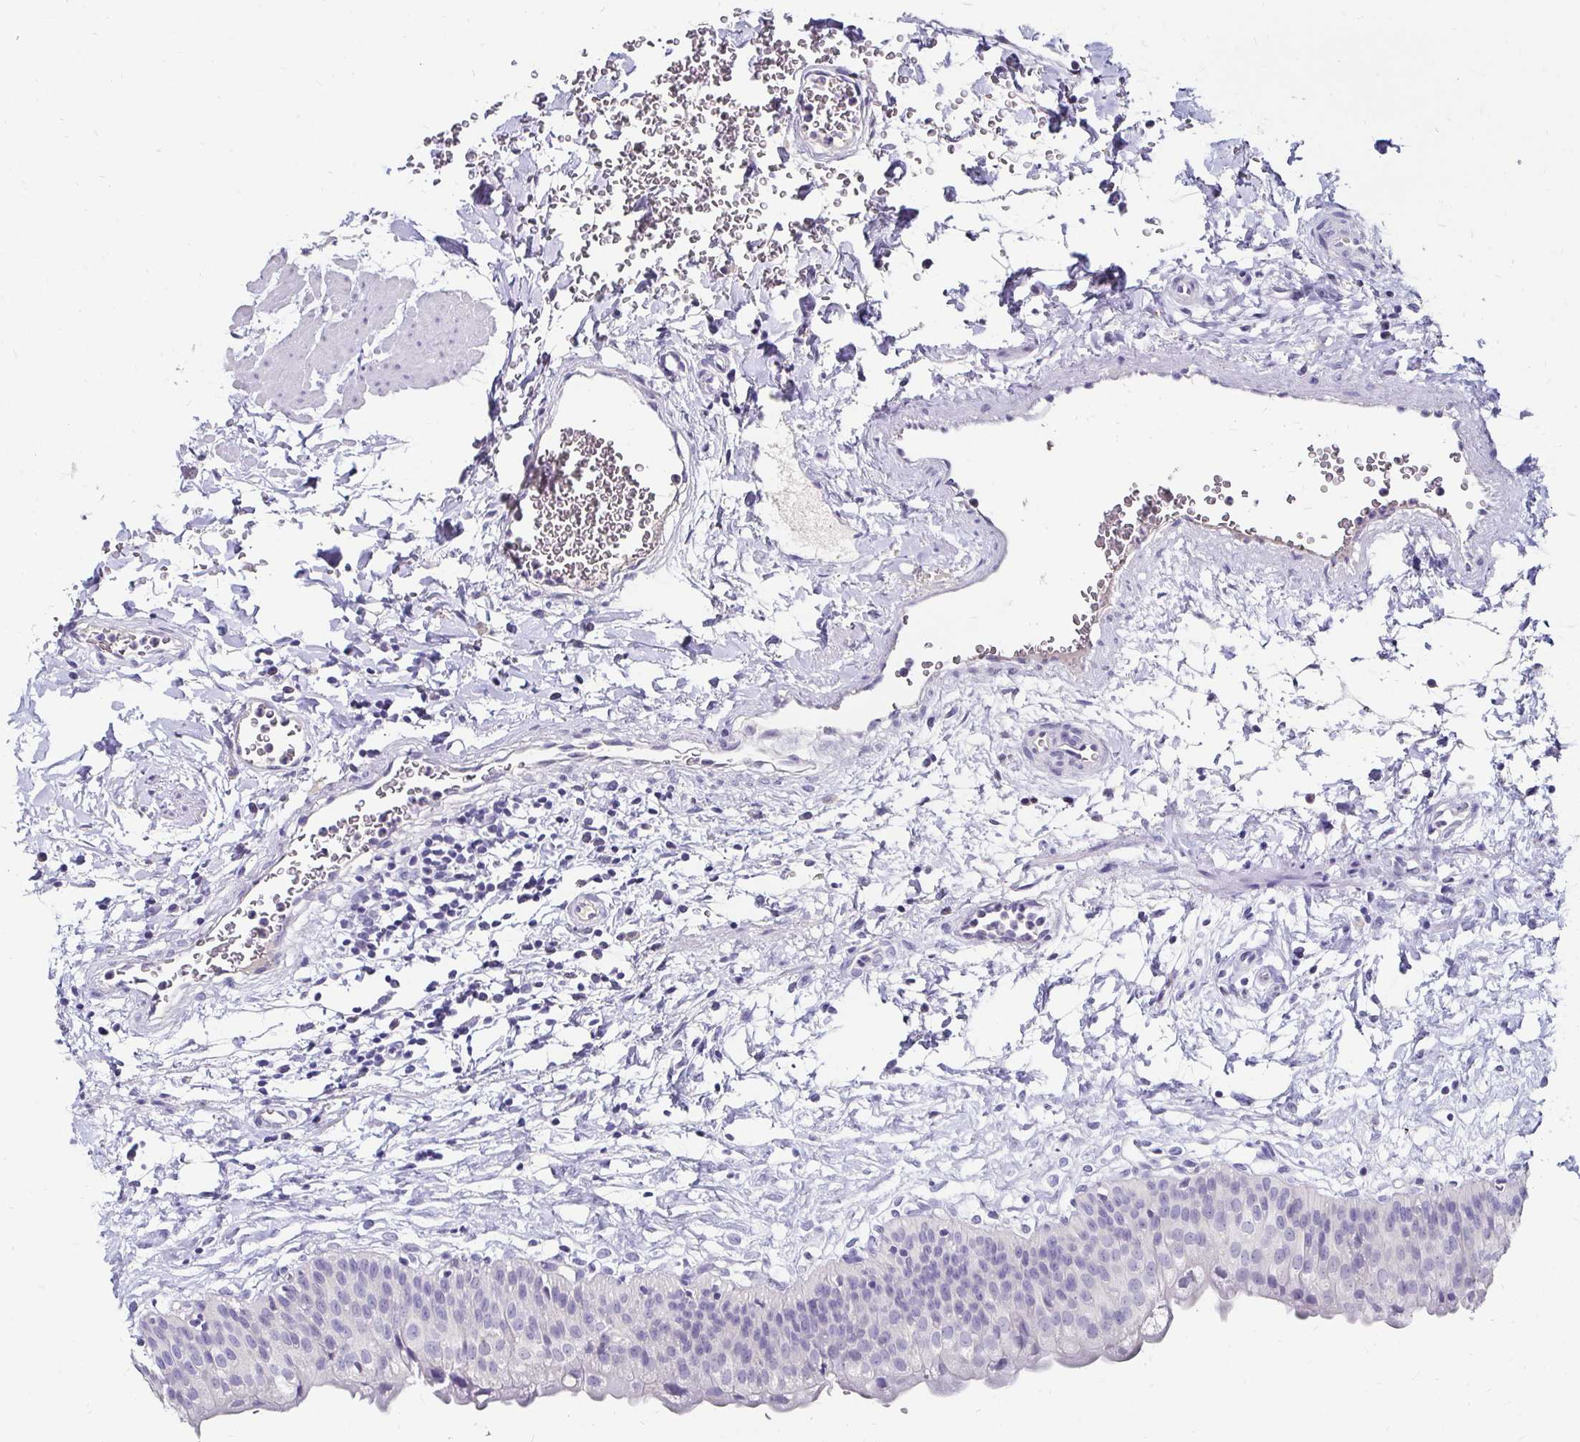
{"staining": {"intensity": "negative", "quantity": "none", "location": "none"}, "tissue": "urinary bladder", "cell_type": "Urothelial cells", "image_type": "normal", "snomed": [{"axis": "morphology", "description": "Normal tissue, NOS"}, {"axis": "topography", "description": "Urinary bladder"}], "caption": "DAB immunohistochemical staining of unremarkable human urinary bladder reveals no significant positivity in urothelial cells. (DAB (3,3'-diaminobenzidine) immunohistochemistry with hematoxylin counter stain).", "gene": "SCG3", "patient": {"sex": "male", "age": 55}}